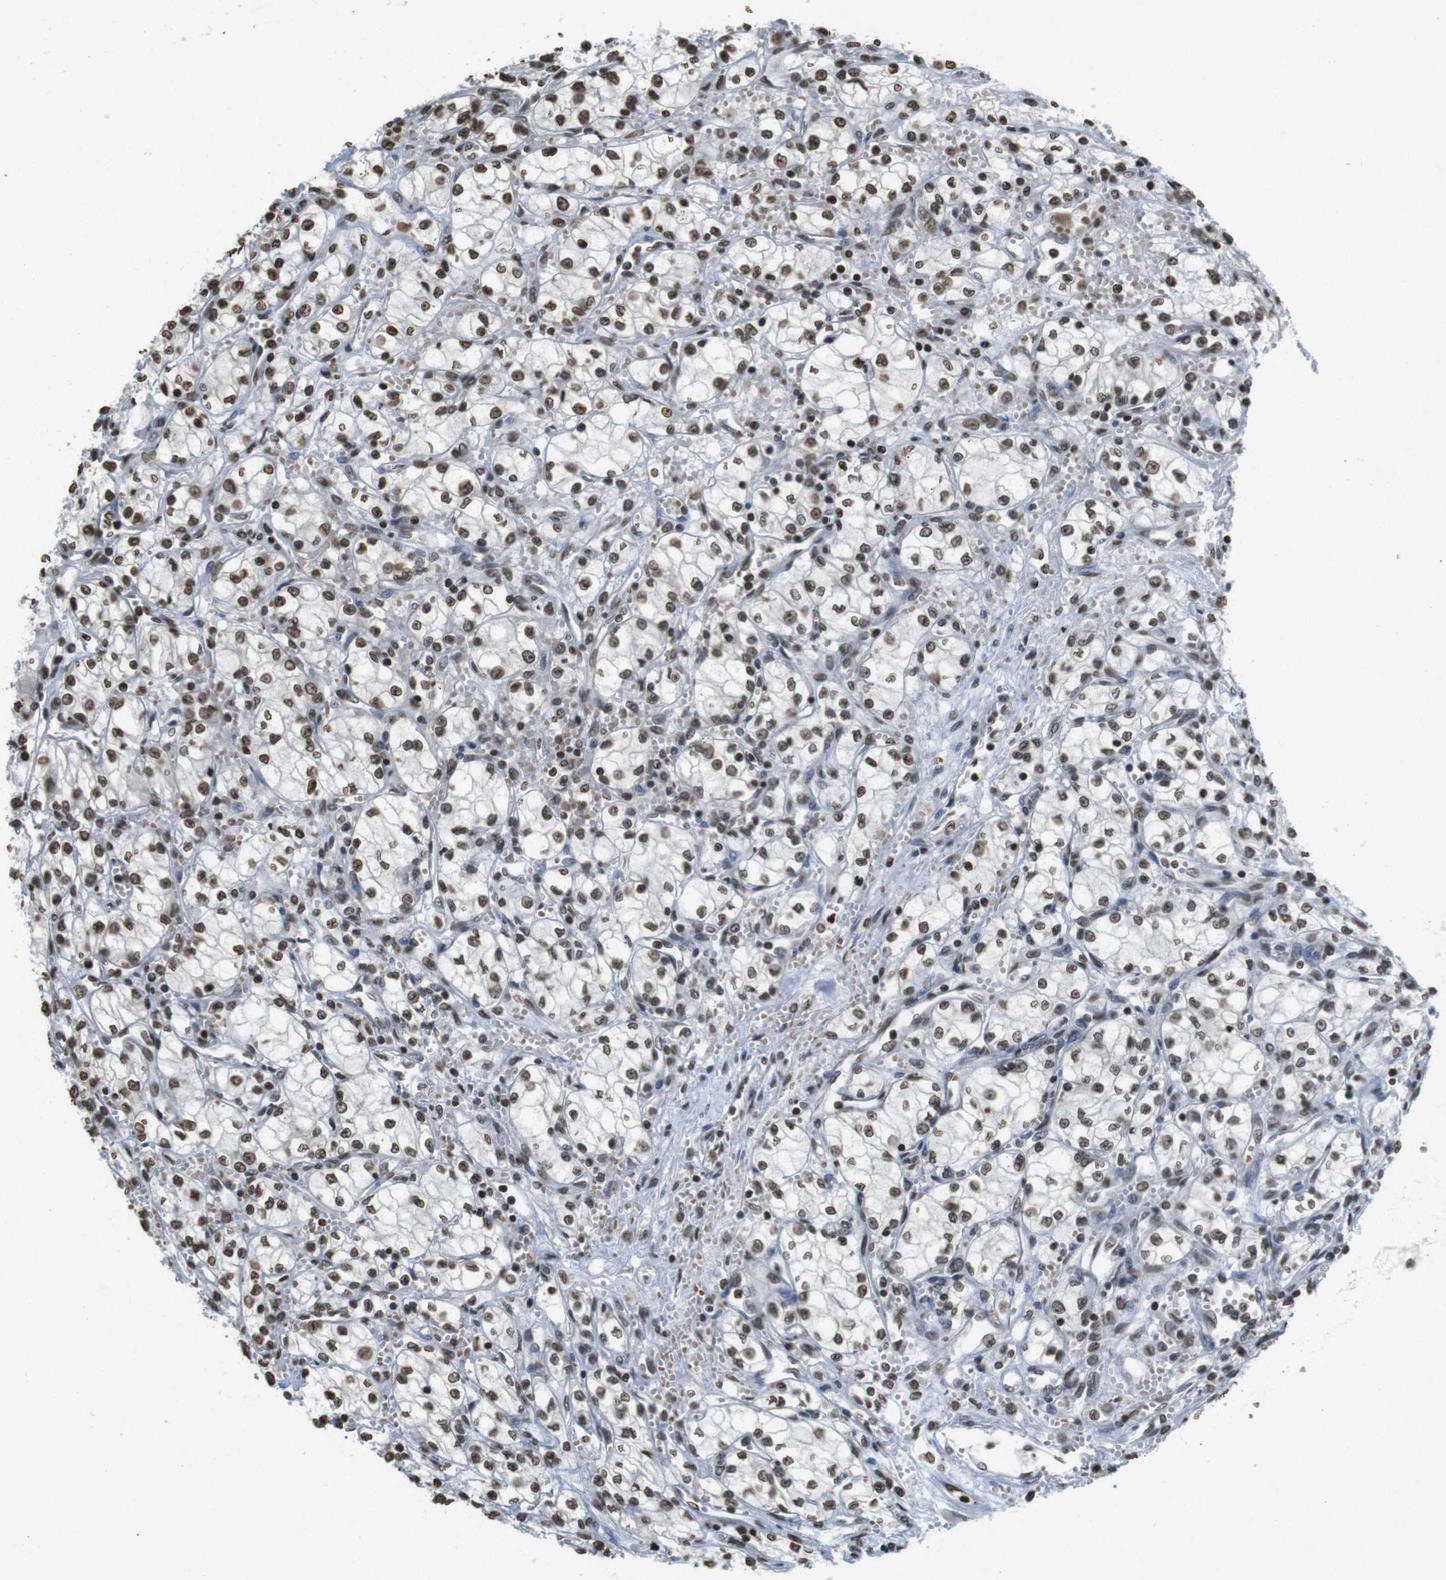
{"staining": {"intensity": "moderate", "quantity": ">75%", "location": "nuclear"}, "tissue": "renal cancer", "cell_type": "Tumor cells", "image_type": "cancer", "snomed": [{"axis": "morphology", "description": "Normal tissue, NOS"}, {"axis": "morphology", "description": "Adenocarcinoma, NOS"}, {"axis": "topography", "description": "Kidney"}], "caption": "This micrograph exhibits immunohistochemistry staining of human renal cancer, with medium moderate nuclear staining in approximately >75% of tumor cells.", "gene": "FOXA3", "patient": {"sex": "male", "age": 59}}